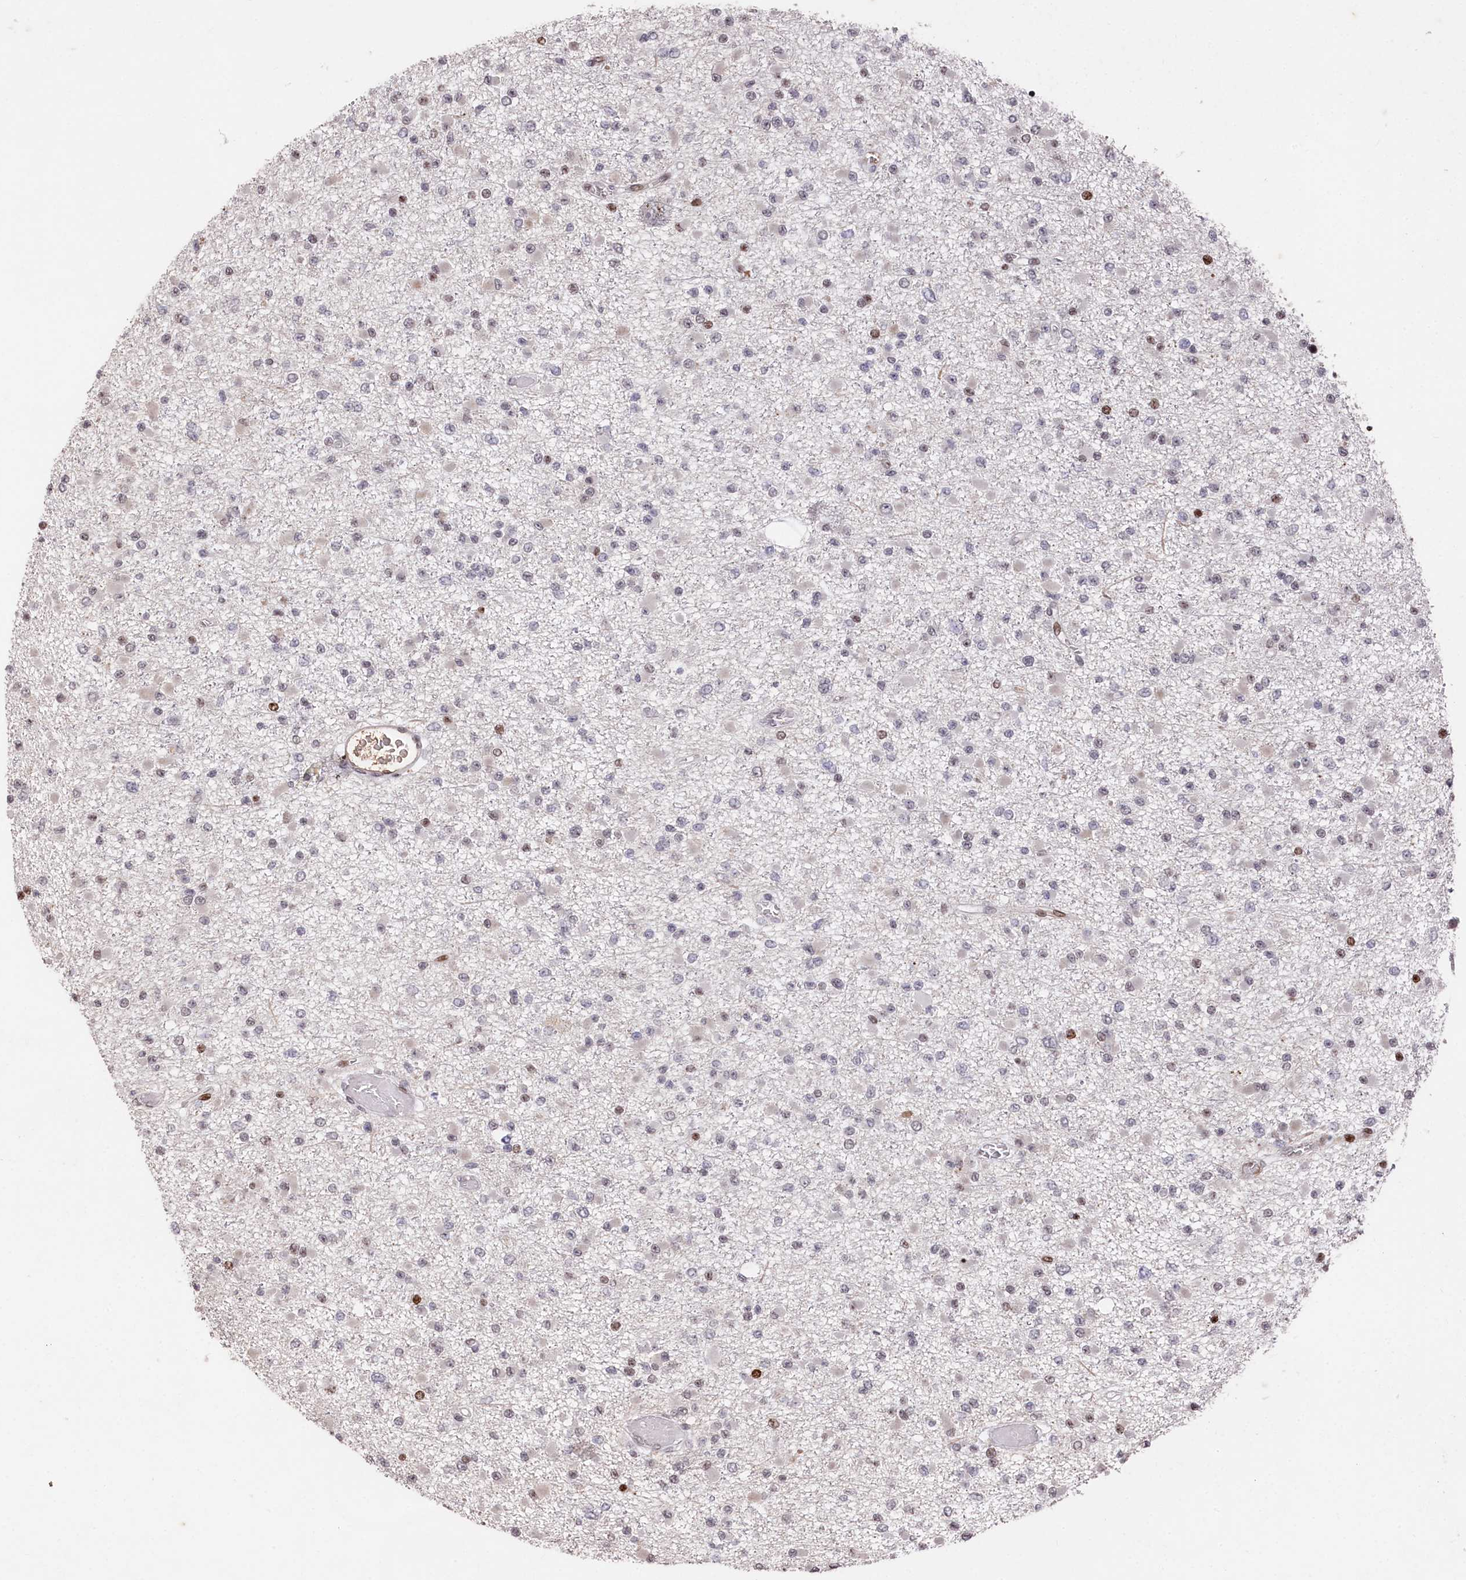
{"staining": {"intensity": "moderate", "quantity": "<25%", "location": "nuclear"}, "tissue": "glioma", "cell_type": "Tumor cells", "image_type": "cancer", "snomed": [{"axis": "morphology", "description": "Glioma, malignant, Low grade"}, {"axis": "topography", "description": "Brain"}], "caption": "This photomicrograph demonstrates malignant glioma (low-grade) stained with immunohistochemistry to label a protein in brown. The nuclear of tumor cells show moderate positivity for the protein. Nuclei are counter-stained blue.", "gene": "MCF2L2", "patient": {"sex": "female", "age": 22}}